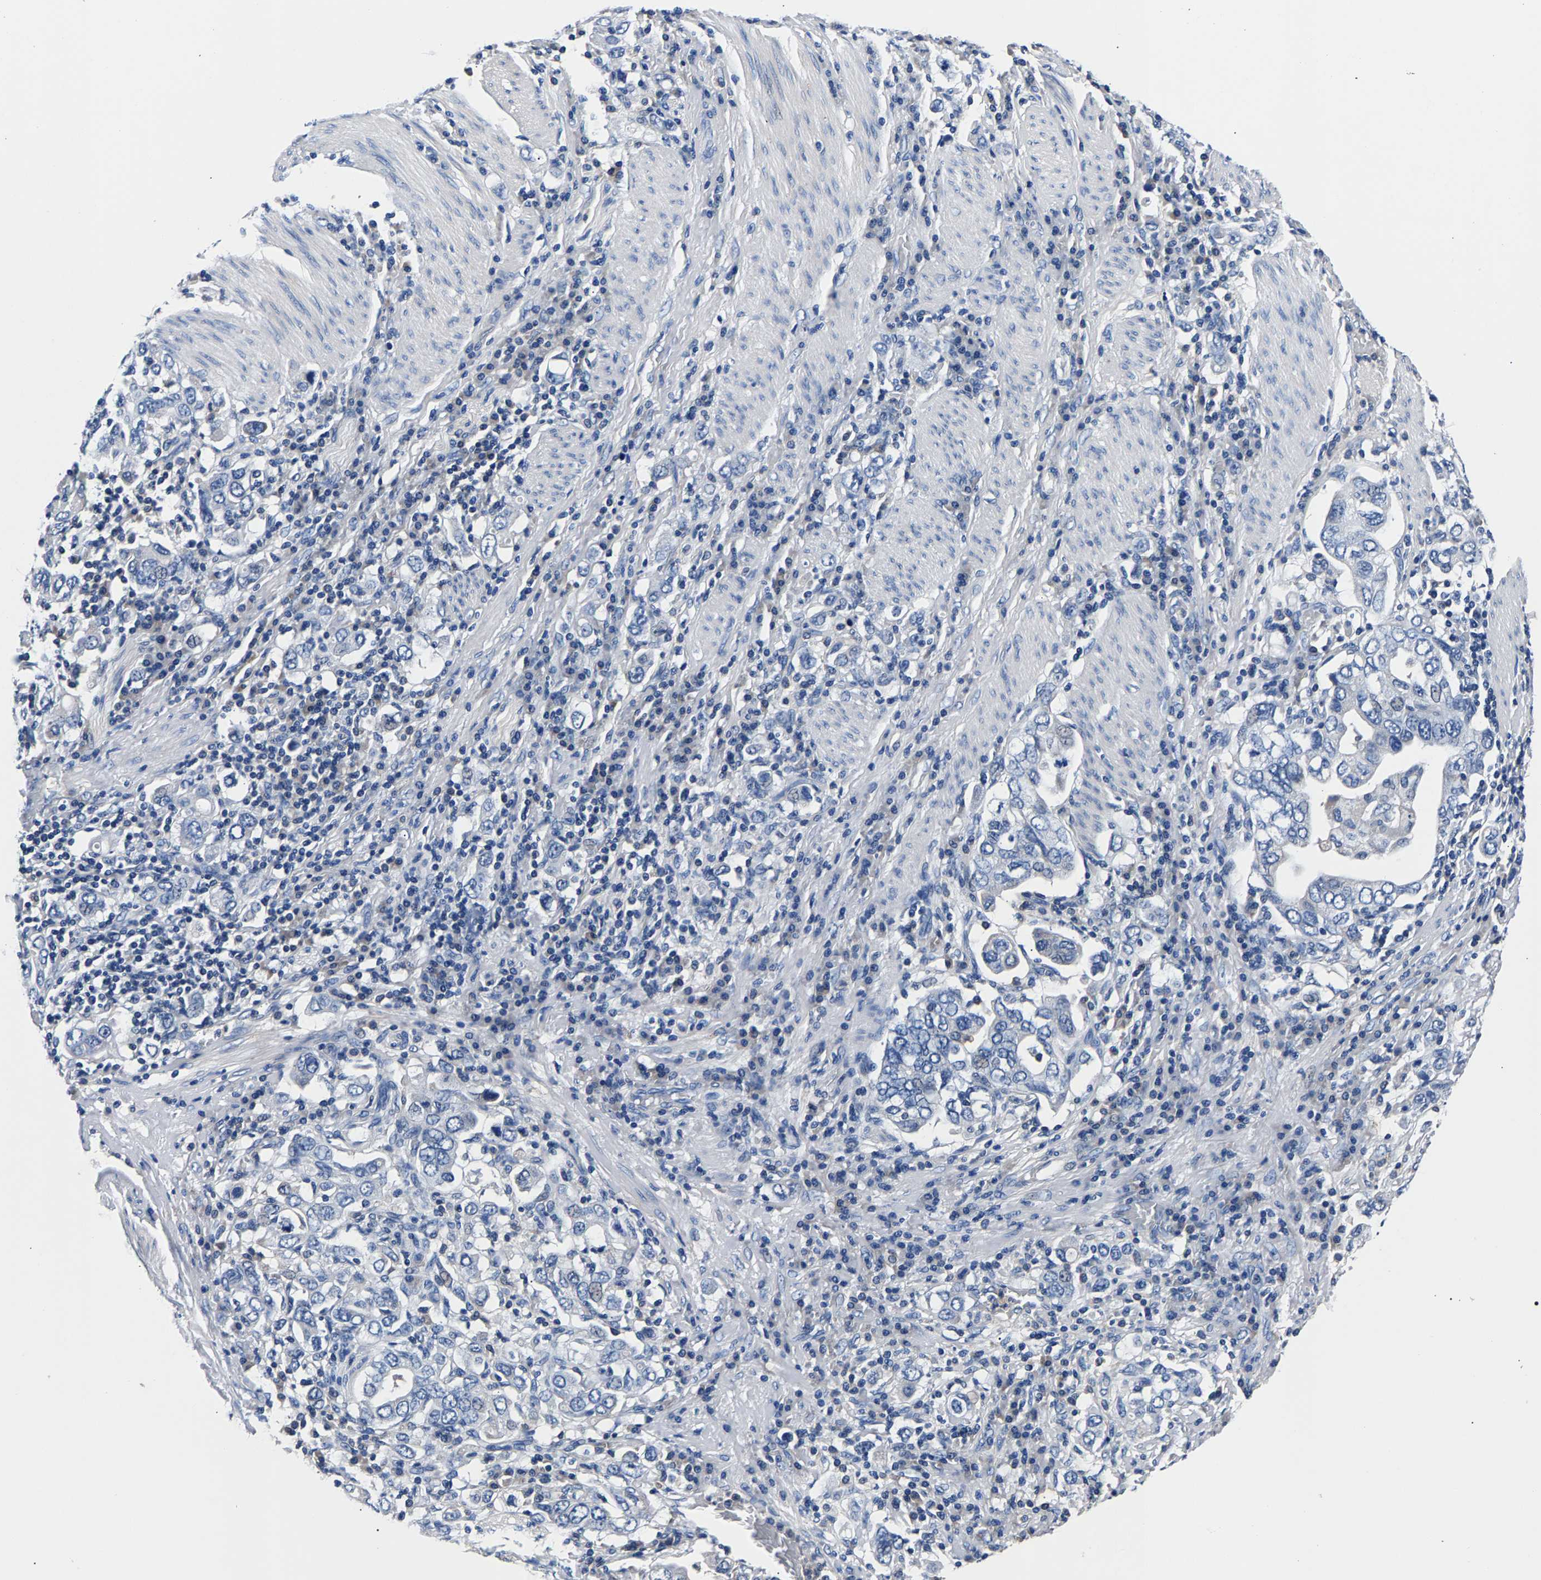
{"staining": {"intensity": "negative", "quantity": "none", "location": "none"}, "tissue": "stomach cancer", "cell_type": "Tumor cells", "image_type": "cancer", "snomed": [{"axis": "morphology", "description": "Adenocarcinoma, NOS"}, {"axis": "topography", "description": "Stomach, upper"}], "caption": "Immunohistochemistry image of neoplastic tissue: stomach cancer stained with DAB demonstrates no significant protein positivity in tumor cells.", "gene": "PHF24", "patient": {"sex": "male", "age": 62}}